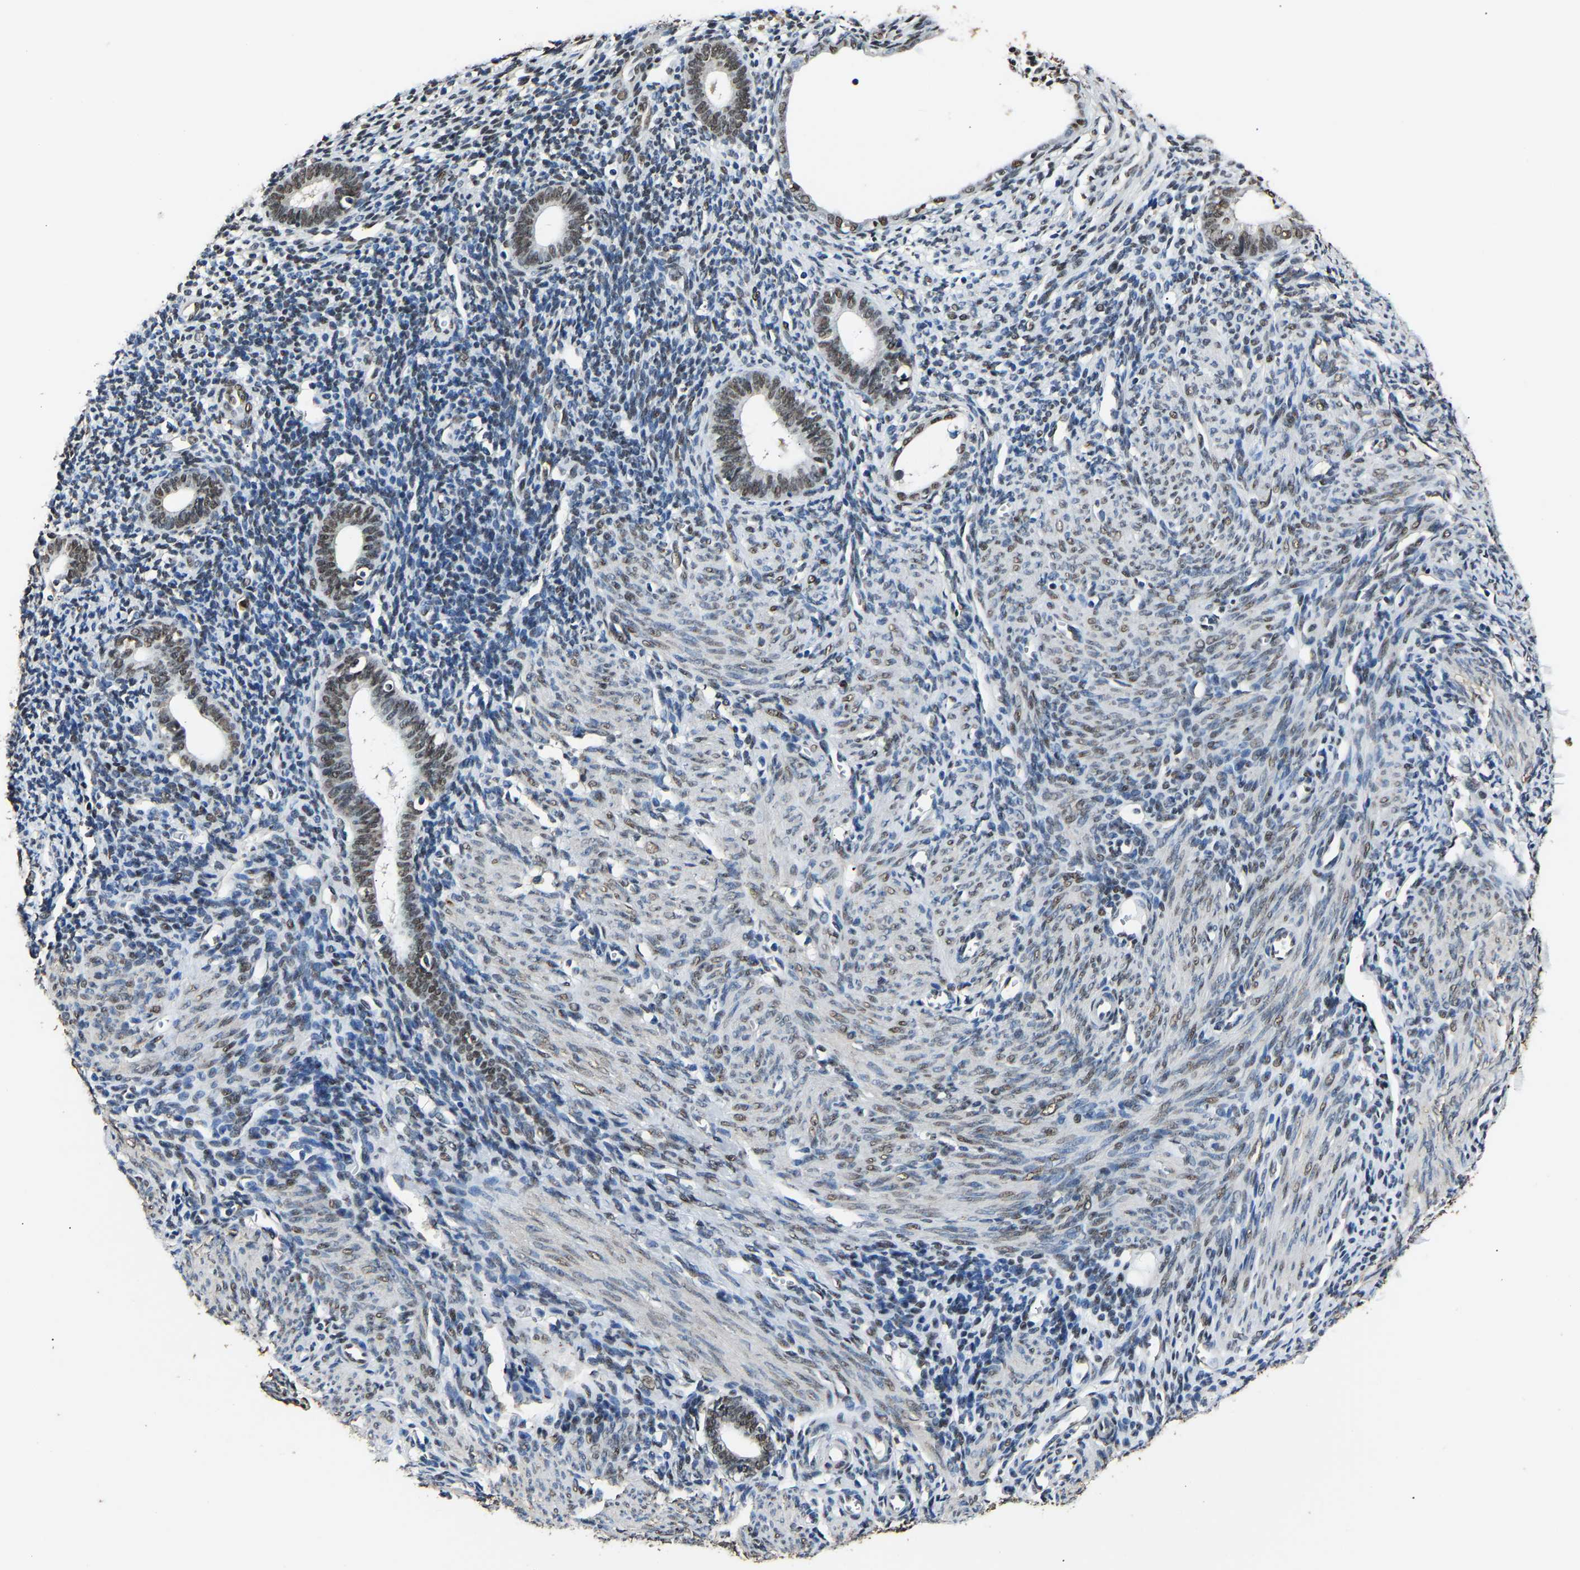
{"staining": {"intensity": "strong", "quantity": "25%-75%", "location": "nuclear"}, "tissue": "endometrium", "cell_type": "Cells in endometrial stroma", "image_type": "normal", "snomed": [{"axis": "morphology", "description": "Normal tissue, NOS"}, {"axis": "morphology", "description": "Adenocarcinoma, NOS"}, {"axis": "topography", "description": "Endometrium"}], "caption": "High-magnification brightfield microscopy of benign endometrium stained with DAB (brown) and counterstained with hematoxylin (blue). cells in endometrial stroma exhibit strong nuclear positivity is identified in approximately25%-75% of cells. Immunohistochemistry stains the protein of interest in brown and the nuclei are stained blue.", "gene": "SAFB", "patient": {"sex": "female", "age": 57}}